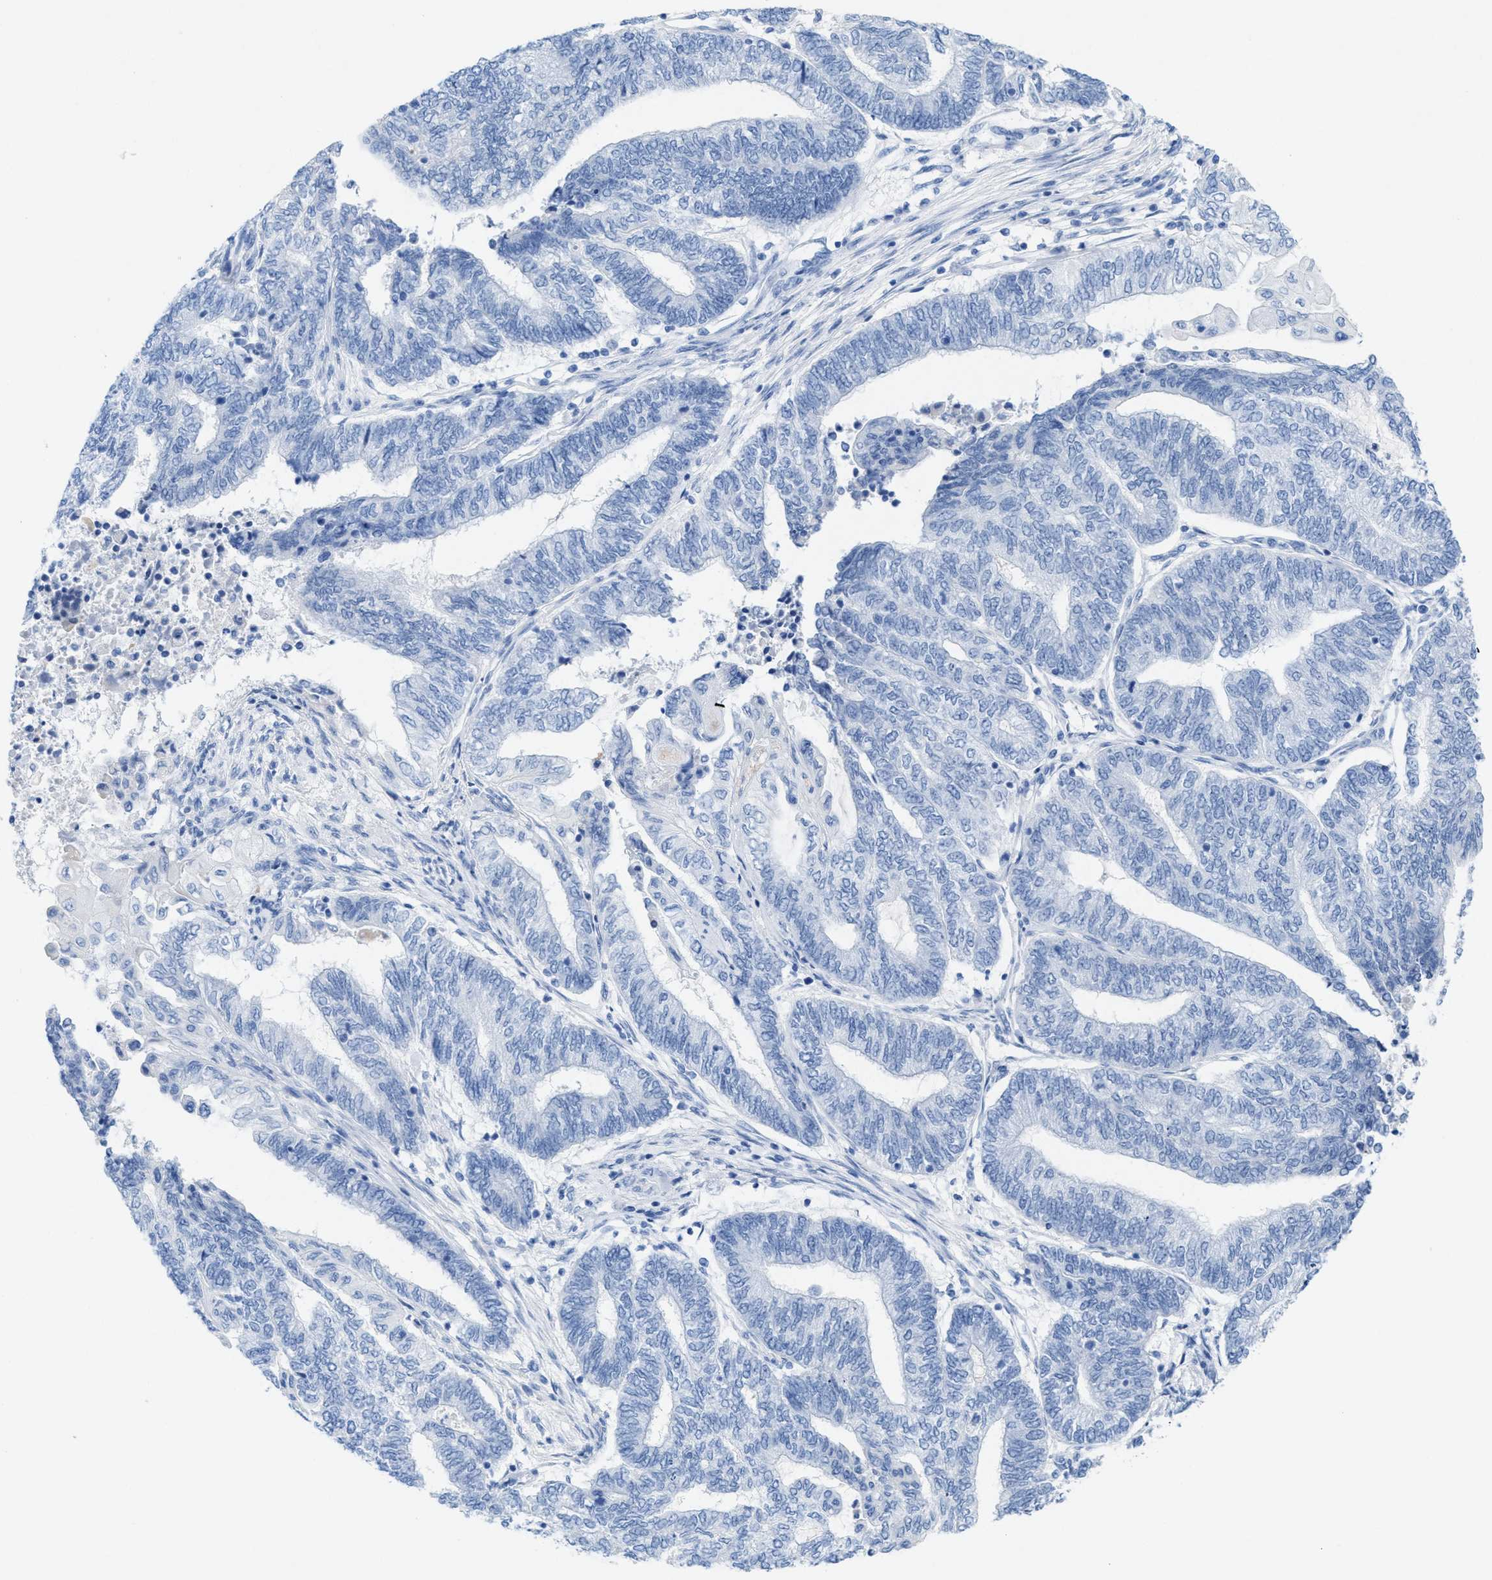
{"staining": {"intensity": "negative", "quantity": "none", "location": "none"}, "tissue": "endometrial cancer", "cell_type": "Tumor cells", "image_type": "cancer", "snomed": [{"axis": "morphology", "description": "Adenocarcinoma, NOS"}, {"axis": "topography", "description": "Uterus"}, {"axis": "topography", "description": "Endometrium"}], "caption": "A high-resolution photomicrograph shows IHC staining of endometrial cancer, which demonstrates no significant positivity in tumor cells.", "gene": "ANKFN1", "patient": {"sex": "female", "age": 70}}